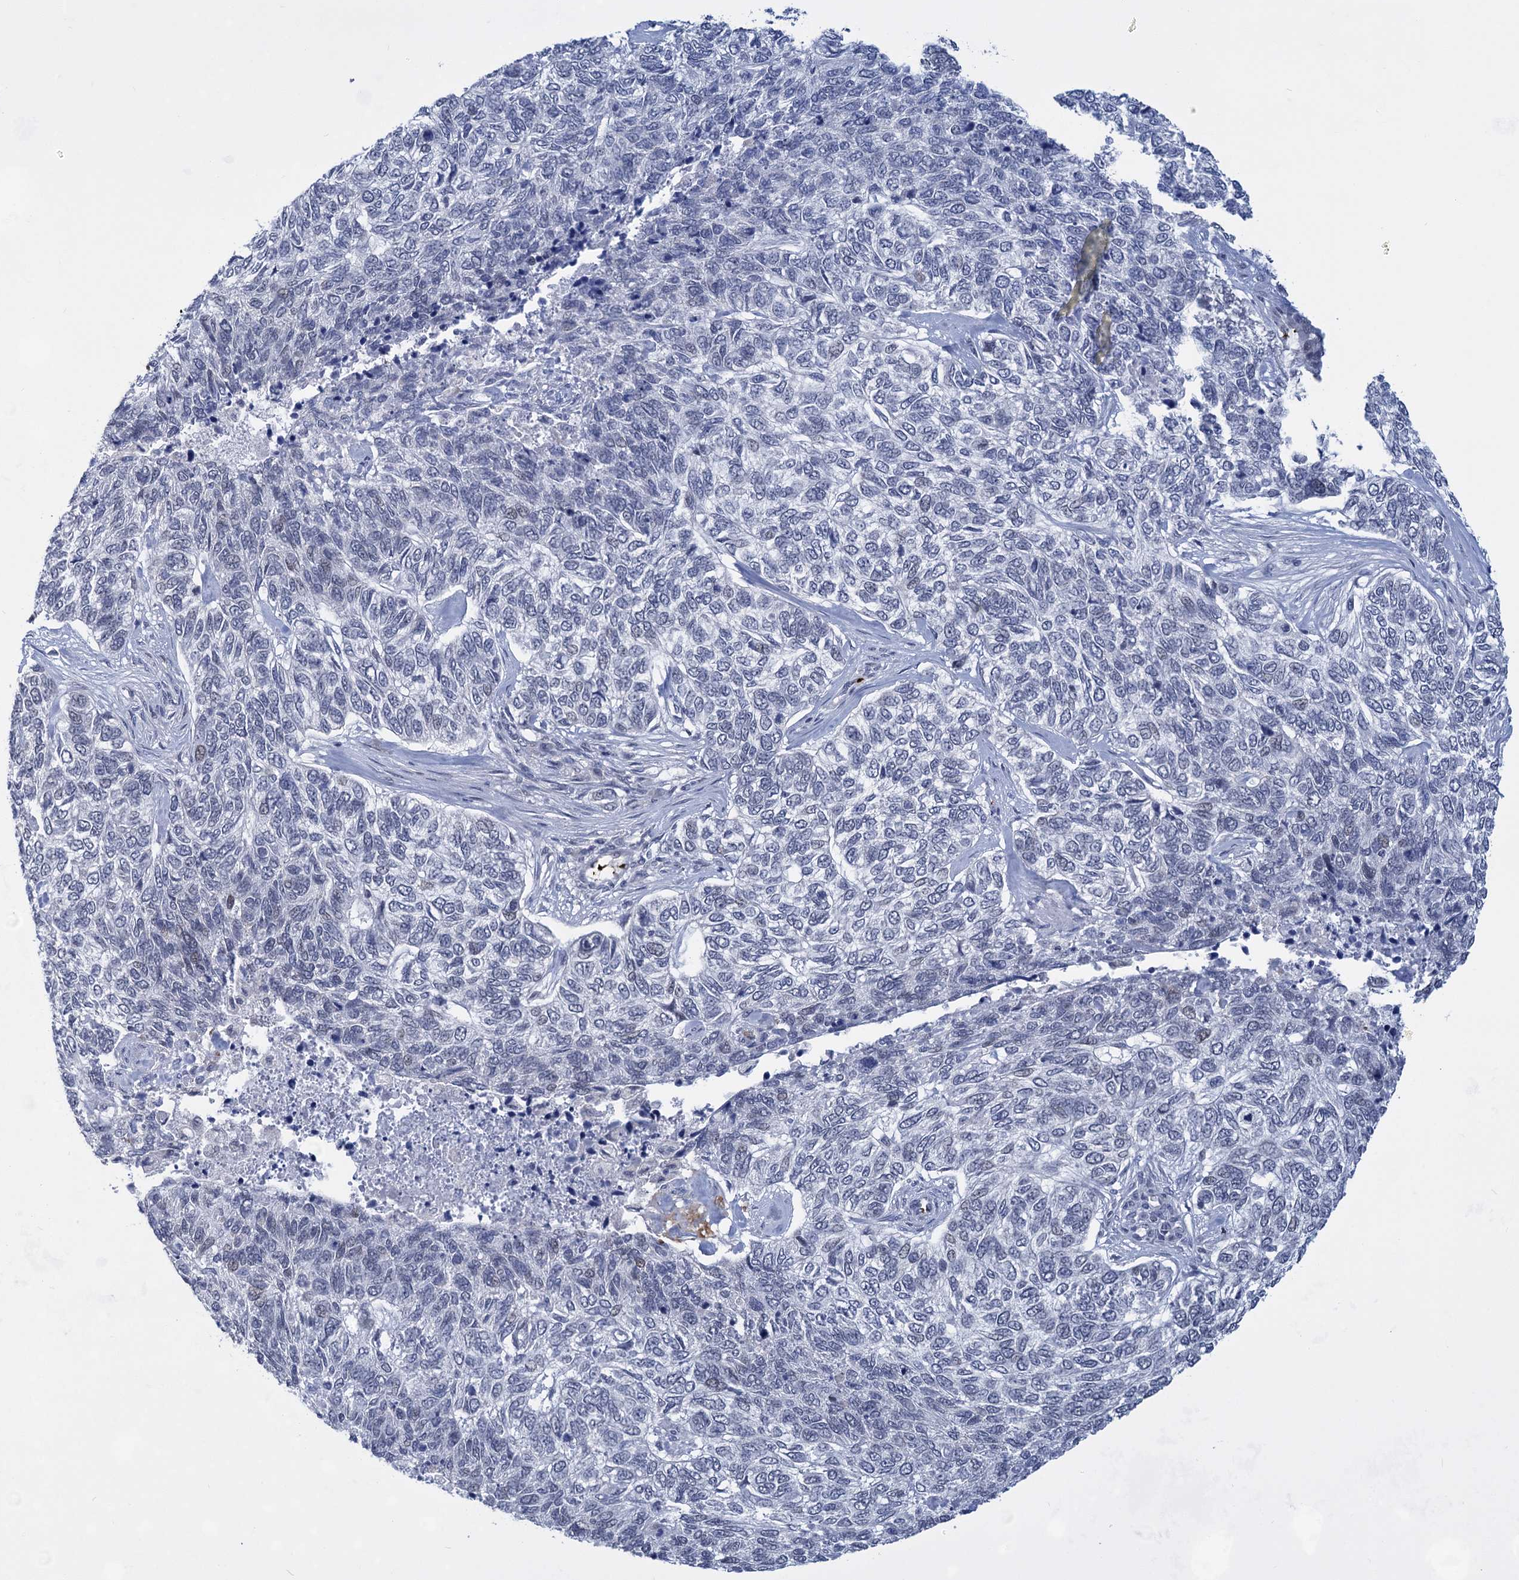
{"staining": {"intensity": "negative", "quantity": "none", "location": "none"}, "tissue": "skin cancer", "cell_type": "Tumor cells", "image_type": "cancer", "snomed": [{"axis": "morphology", "description": "Basal cell carcinoma"}, {"axis": "topography", "description": "Skin"}], "caption": "Basal cell carcinoma (skin) stained for a protein using immunohistochemistry exhibits no positivity tumor cells.", "gene": "MON2", "patient": {"sex": "female", "age": 65}}